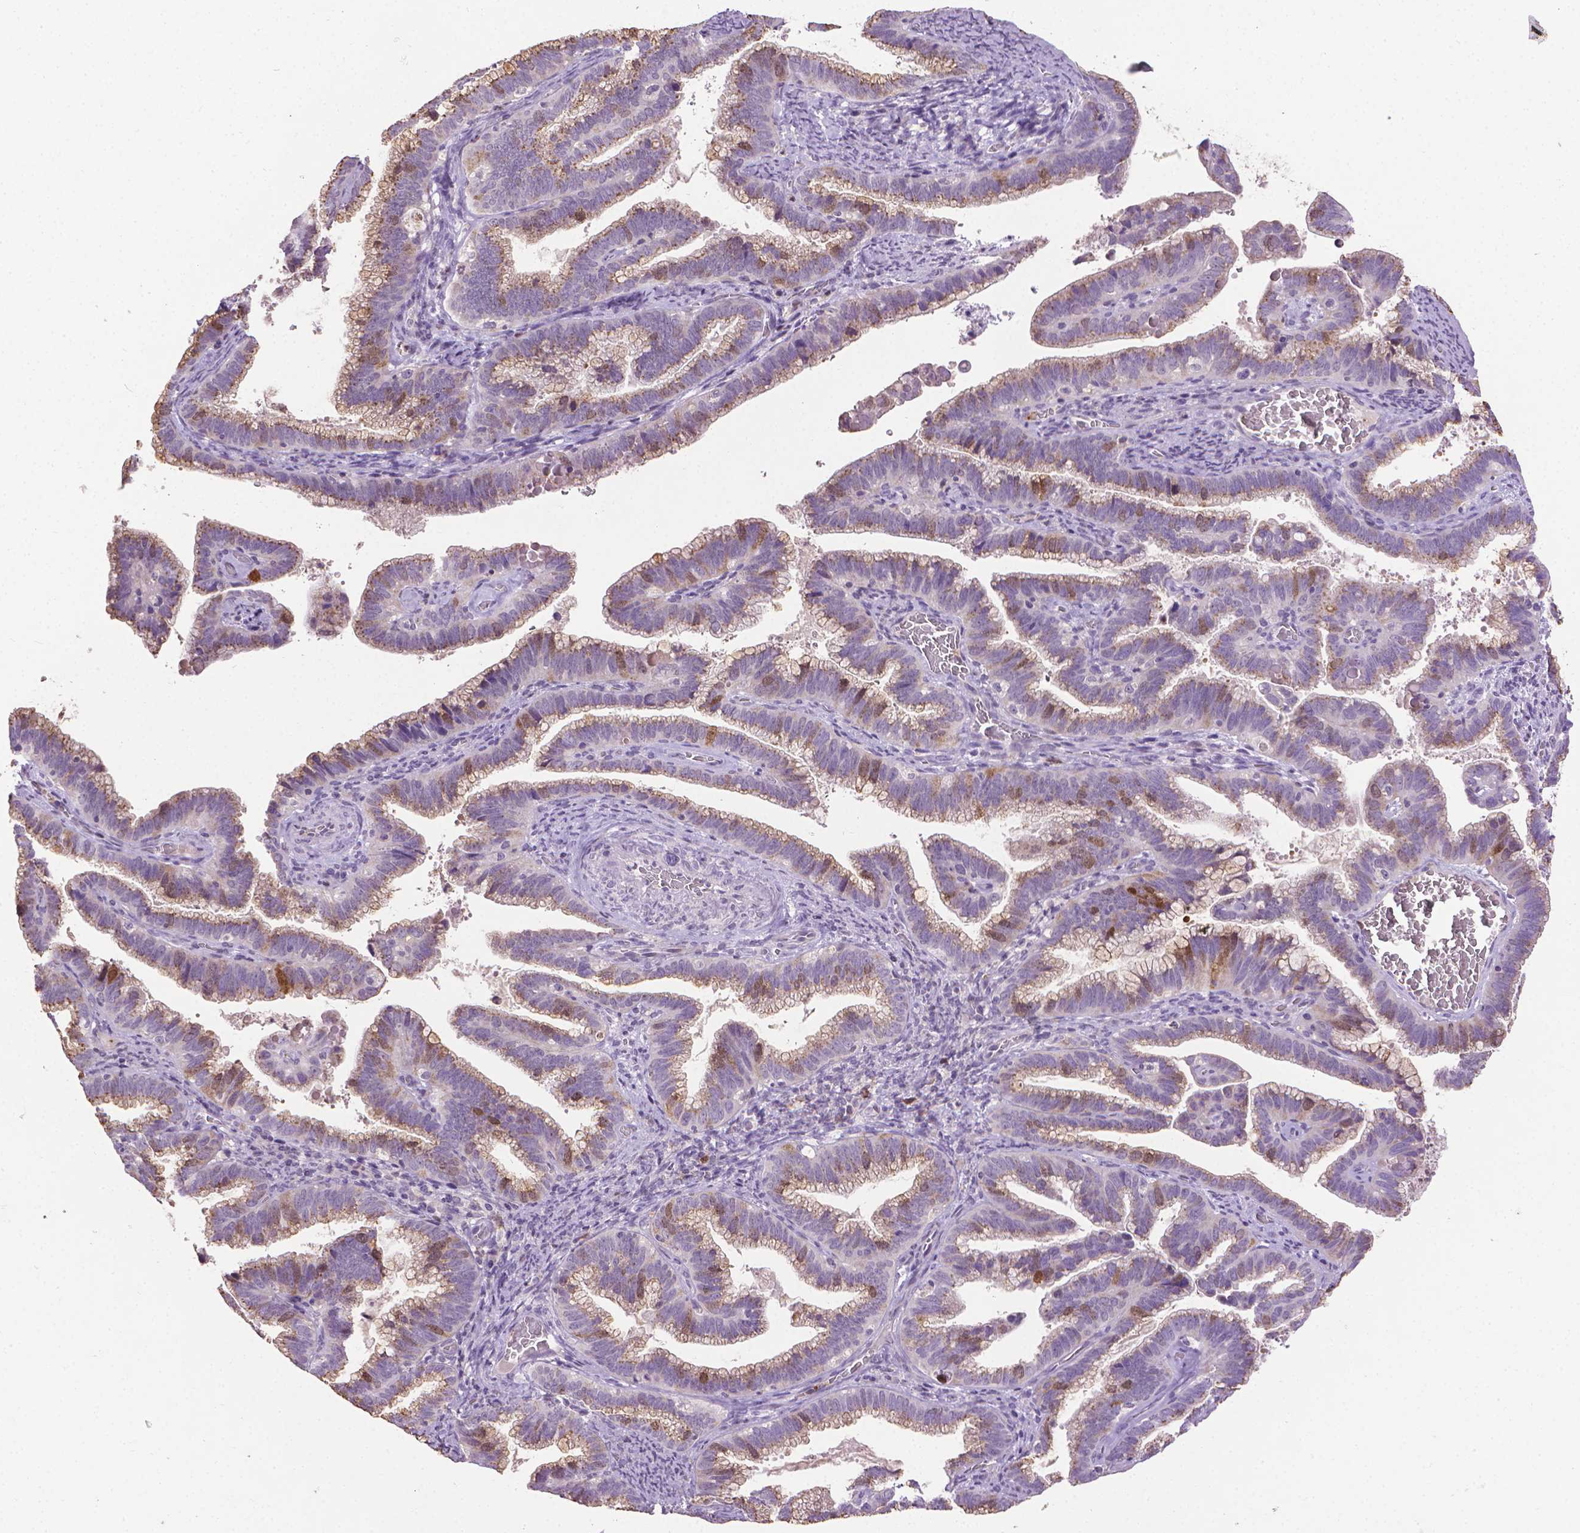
{"staining": {"intensity": "weak", "quantity": "25%-75%", "location": "cytoplasmic/membranous"}, "tissue": "cervical cancer", "cell_type": "Tumor cells", "image_type": "cancer", "snomed": [{"axis": "morphology", "description": "Adenocarcinoma, NOS"}, {"axis": "topography", "description": "Cervix"}], "caption": "Tumor cells demonstrate low levels of weak cytoplasmic/membranous positivity in approximately 25%-75% of cells in cervical cancer (adenocarcinoma).", "gene": "CDKN2D", "patient": {"sex": "female", "age": 61}}